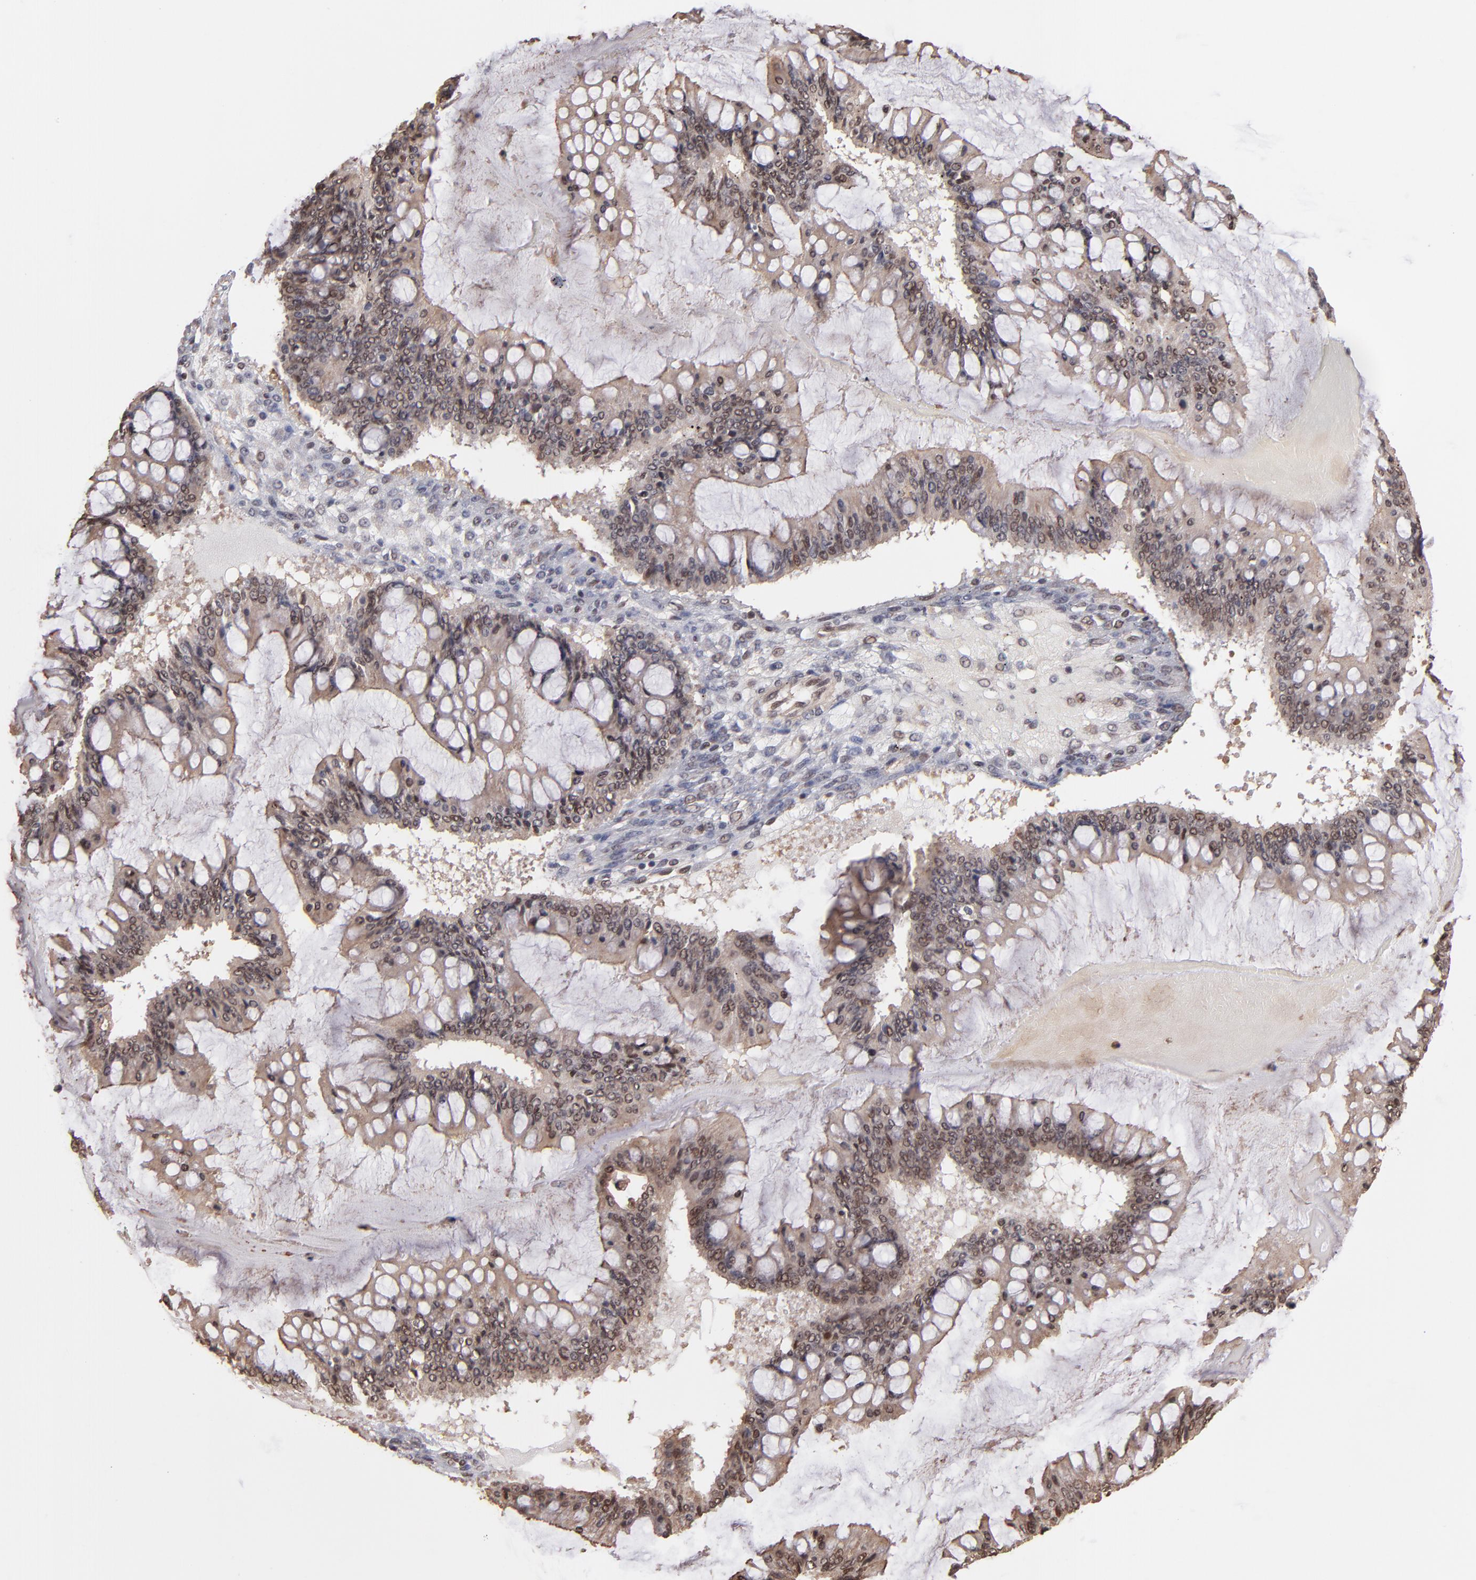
{"staining": {"intensity": "moderate", "quantity": ">75%", "location": "nuclear"}, "tissue": "ovarian cancer", "cell_type": "Tumor cells", "image_type": "cancer", "snomed": [{"axis": "morphology", "description": "Cystadenocarcinoma, mucinous, NOS"}, {"axis": "topography", "description": "Ovary"}], "caption": "Ovarian mucinous cystadenocarcinoma stained with DAB (3,3'-diaminobenzidine) immunohistochemistry (IHC) reveals medium levels of moderate nuclear positivity in about >75% of tumor cells. The protein is shown in brown color, while the nuclei are stained blue.", "gene": "TERF2", "patient": {"sex": "female", "age": 73}}